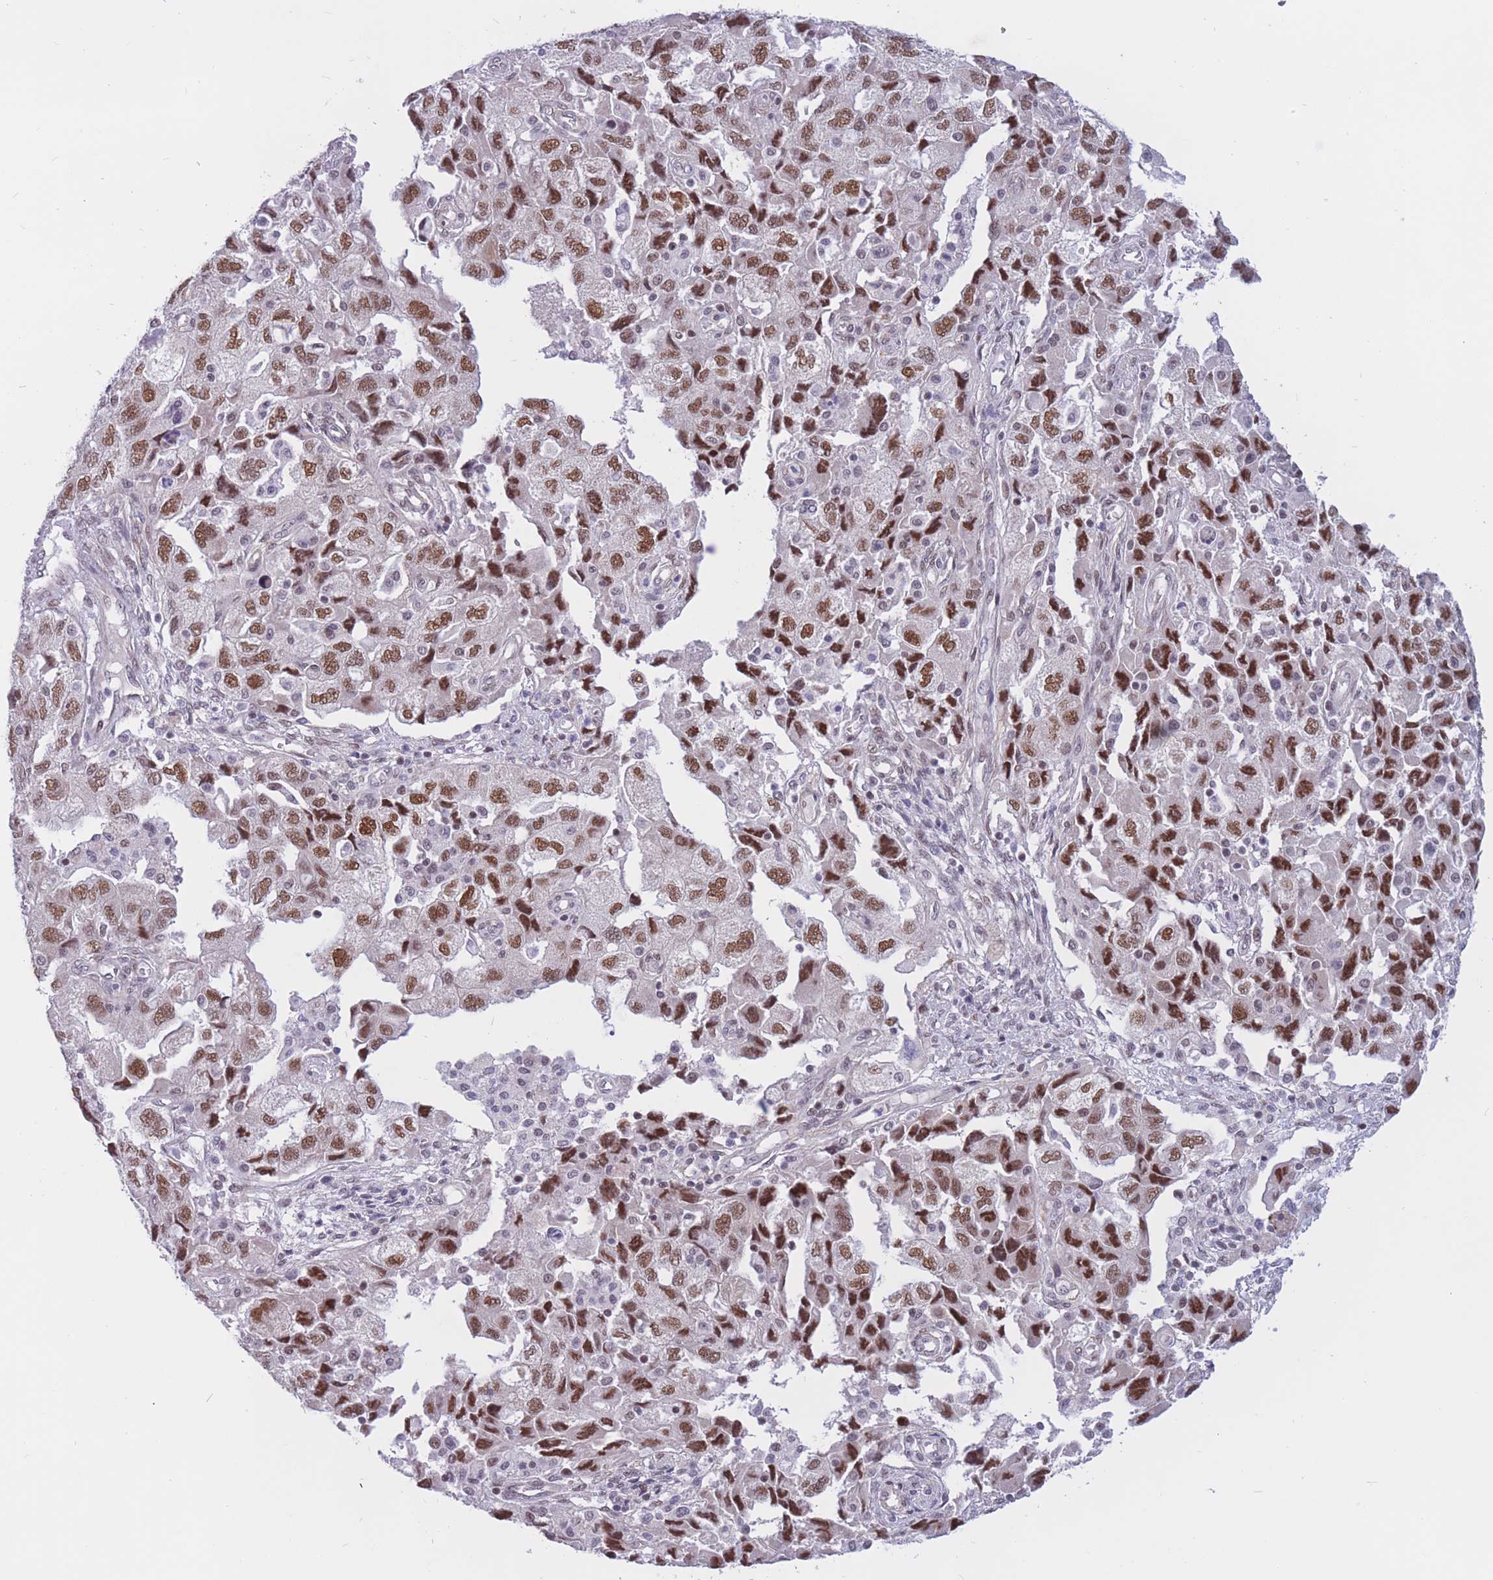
{"staining": {"intensity": "moderate", "quantity": ">75%", "location": "nuclear"}, "tissue": "ovarian cancer", "cell_type": "Tumor cells", "image_type": "cancer", "snomed": [{"axis": "morphology", "description": "Carcinoma, NOS"}, {"axis": "morphology", "description": "Cystadenocarcinoma, serous, NOS"}, {"axis": "topography", "description": "Ovary"}], "caption": "Tumor cells exhibit medium levels of moderate nuclear expression in about >75% of cells in ovarian cancer (carcinoma).", "gene": "BCL9L", "patient": {"sex": "female", "age": 69}}